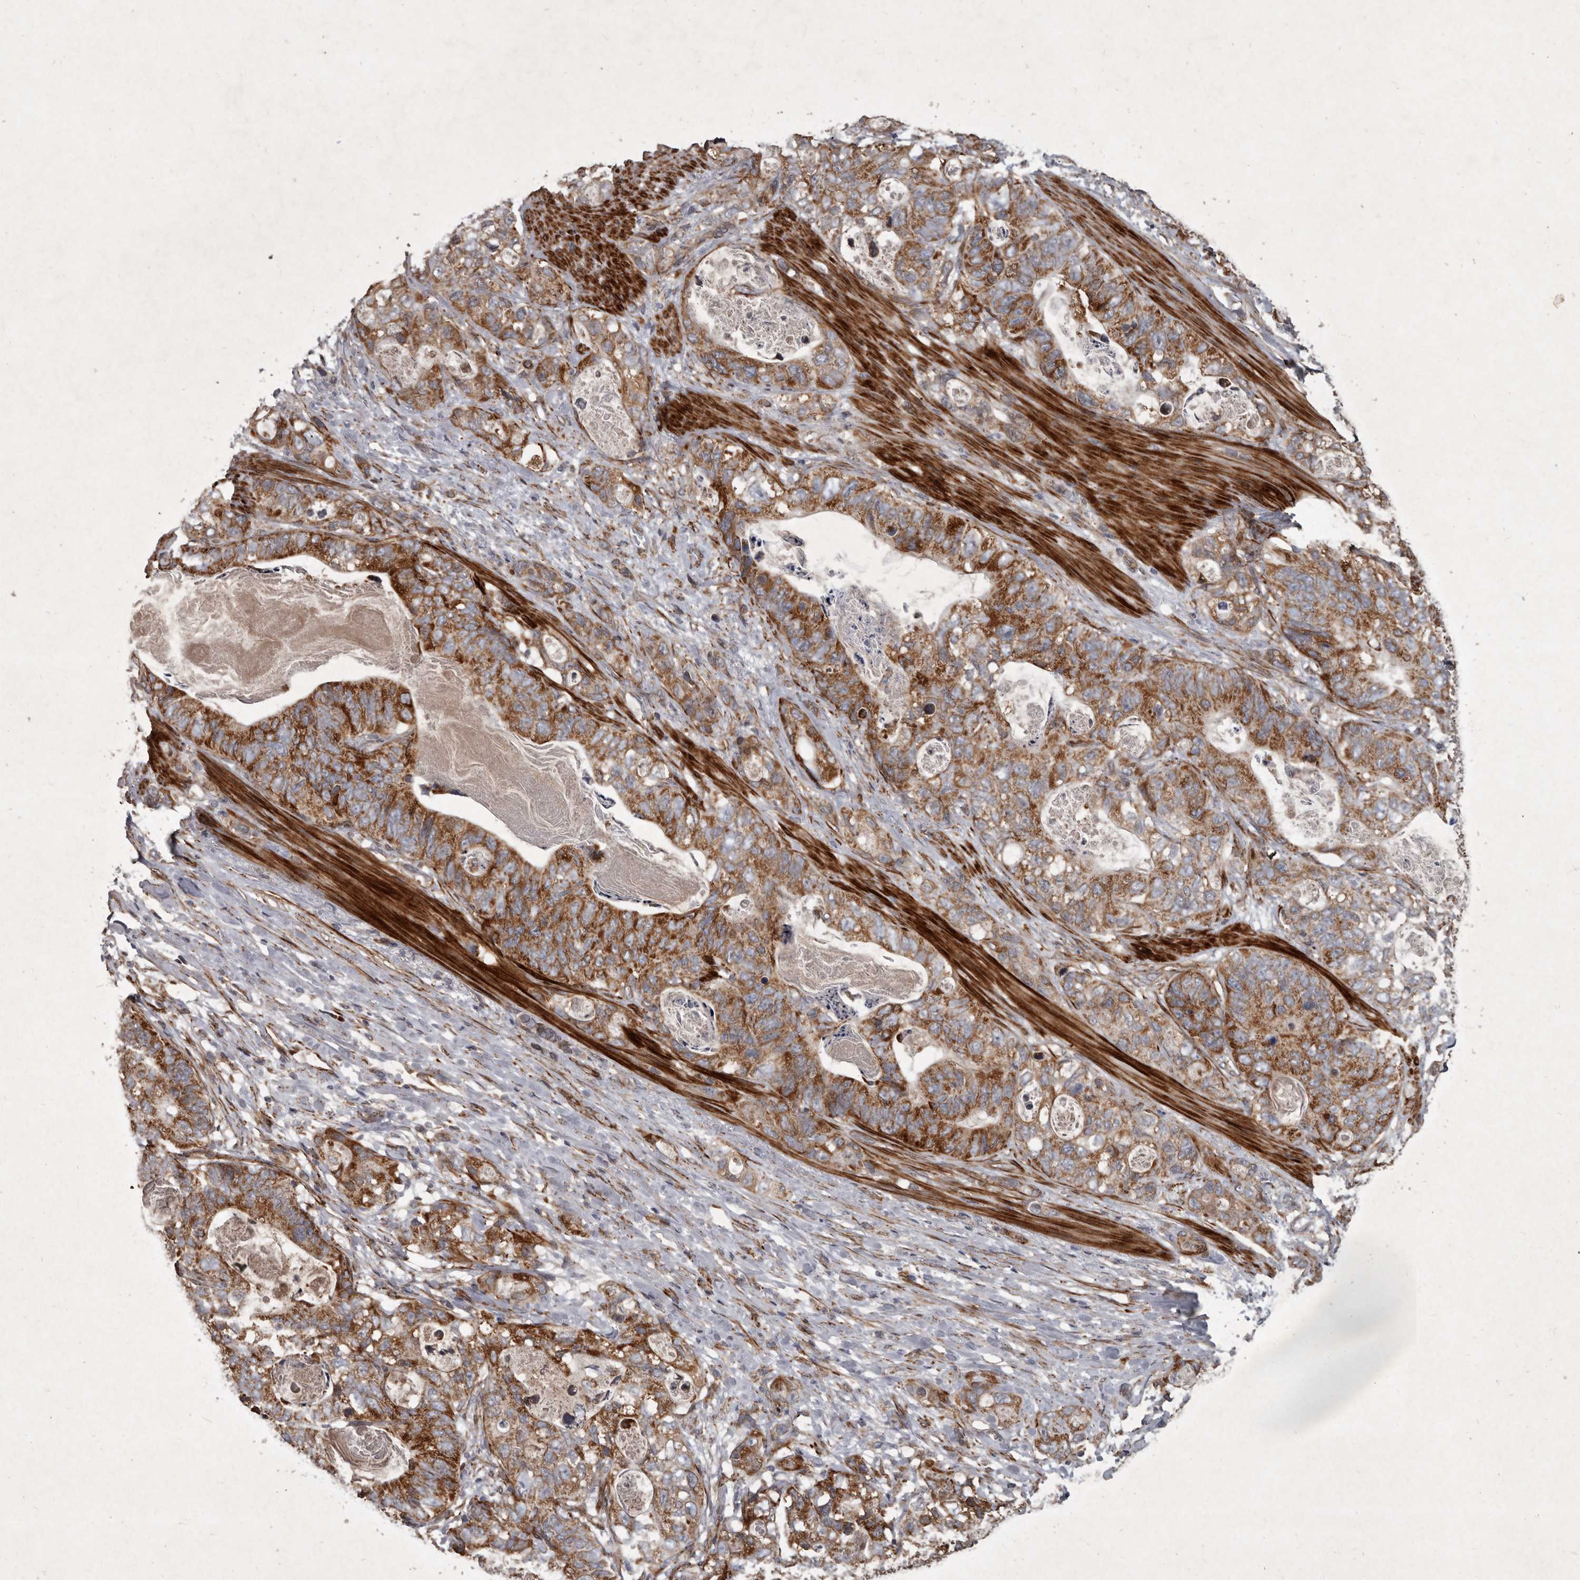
{"staining": {"intensity": "strong", "quantity": ">75%", "location": "cytoplasmic/membranous"}, "tissue": "stomach cancer", "cell_type": "Tumor cells", "image_type": "cancer", "snomed": [{"axis": "morphology", "description": "Normal tissue, NOS"}, {"axis": "morphology", "description": "Adenocarcinoma, NOS"}, {"axis": "topography", "description": "Stomach"}], "caption": "Immunohistochemical staining of human stomach cancer (adenocarcinoma) exhibits strong cytoplasmic/membranous protein staining in about >75% of tumor cells.", "gene": "MRPS15", "patient": {"sex": "female", "age": 89}}